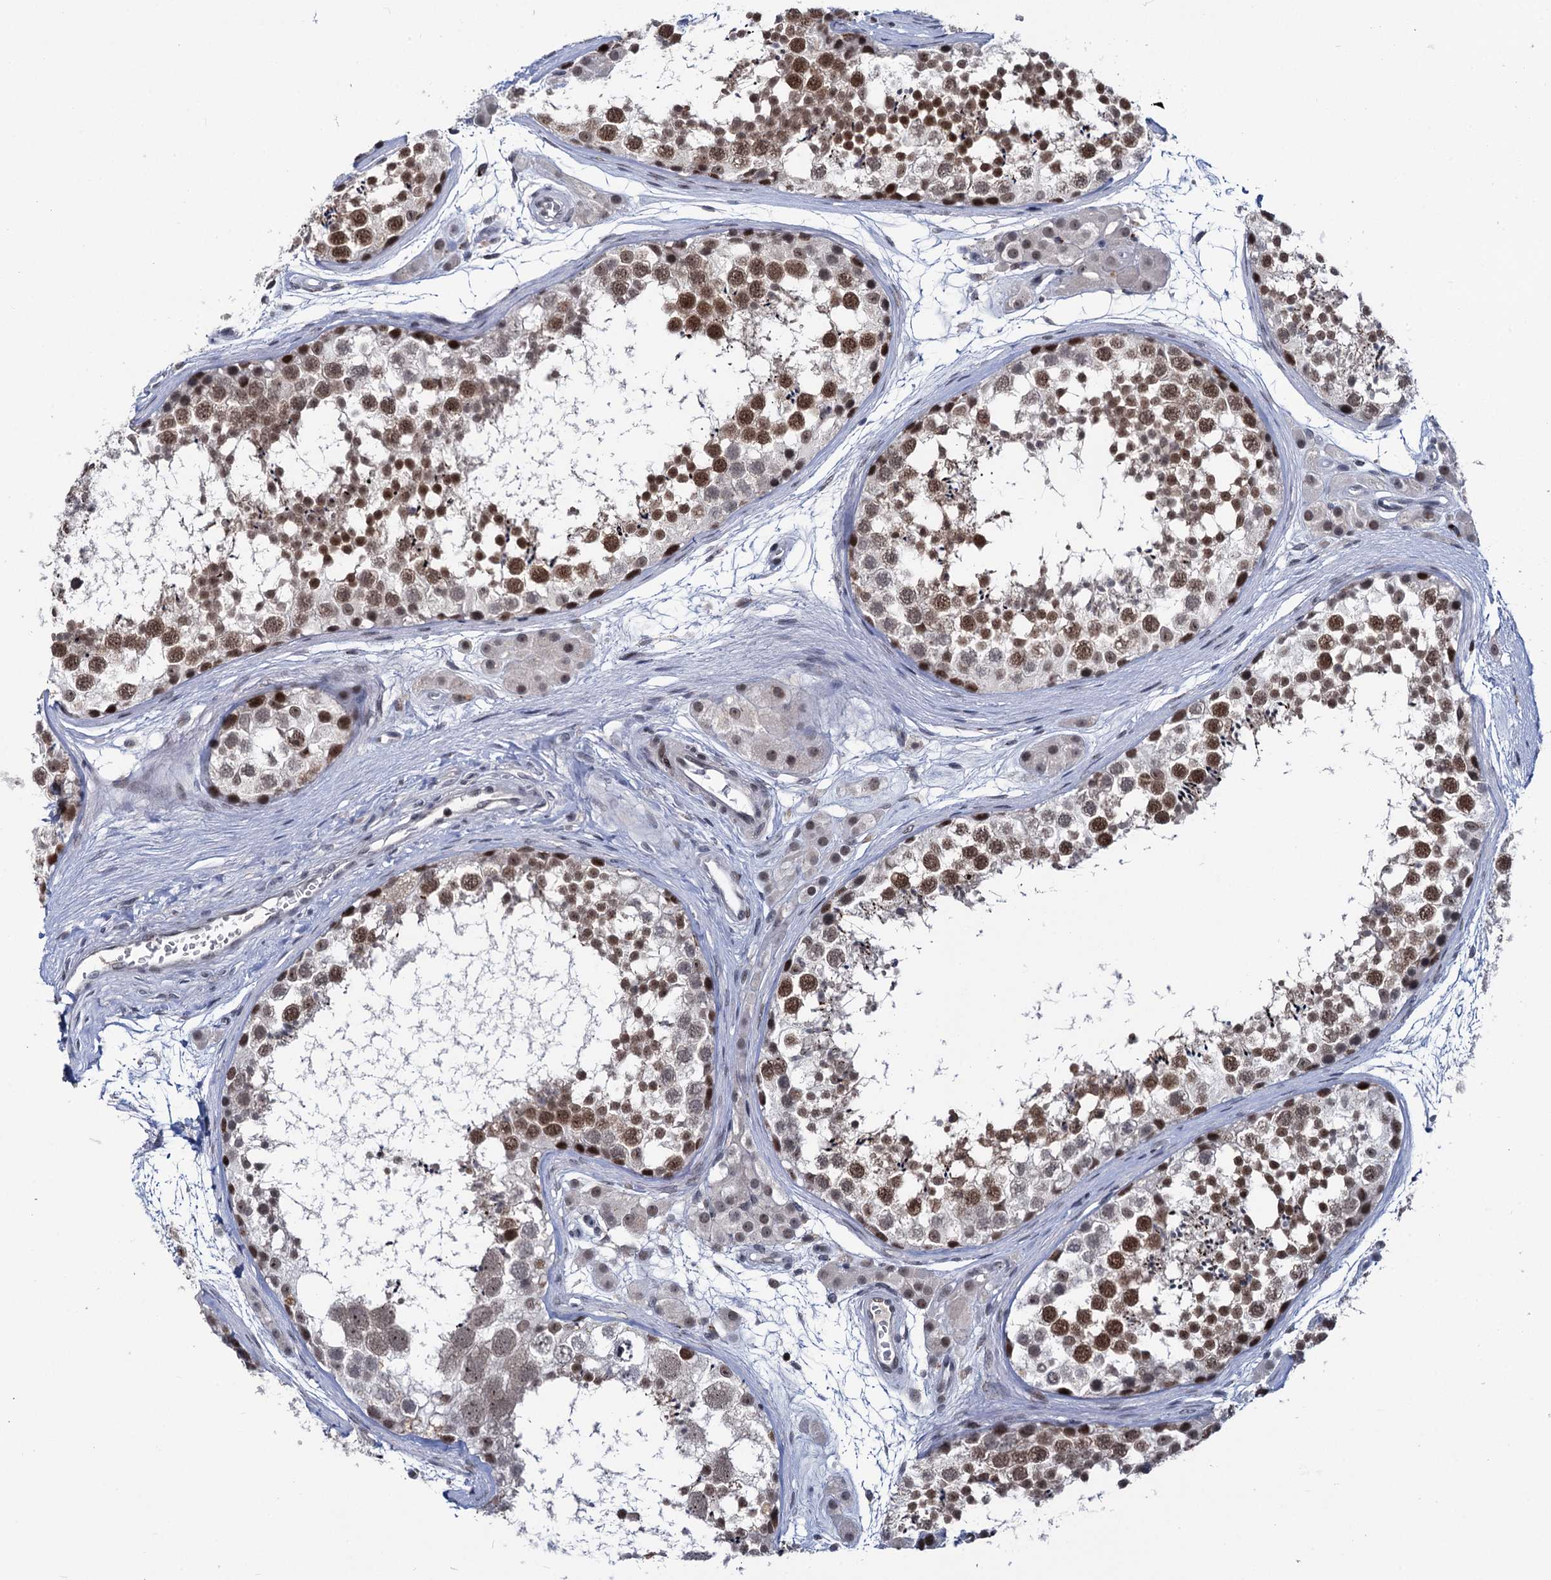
{"staining": {"intensity": "moderate", "quantity": ">75%", "location": "nuclear"}, "tissue": "testis", "cell_type": "Cells in seminiferous ducts", "image_type": "normal", "snomed": [{"axis": "morphology", "description": "Normal tissue, NOS"}, {"axis": "topography", "description": "Testis"}], "caption": "This micrograph shows IHC staining of unremarkable testis, with medium moderate nuclear positivity in about >75% of cells in seminiferous ducts.", "gene": "ZCCHC10", "patient": {"sex": "male", "age": 56}}